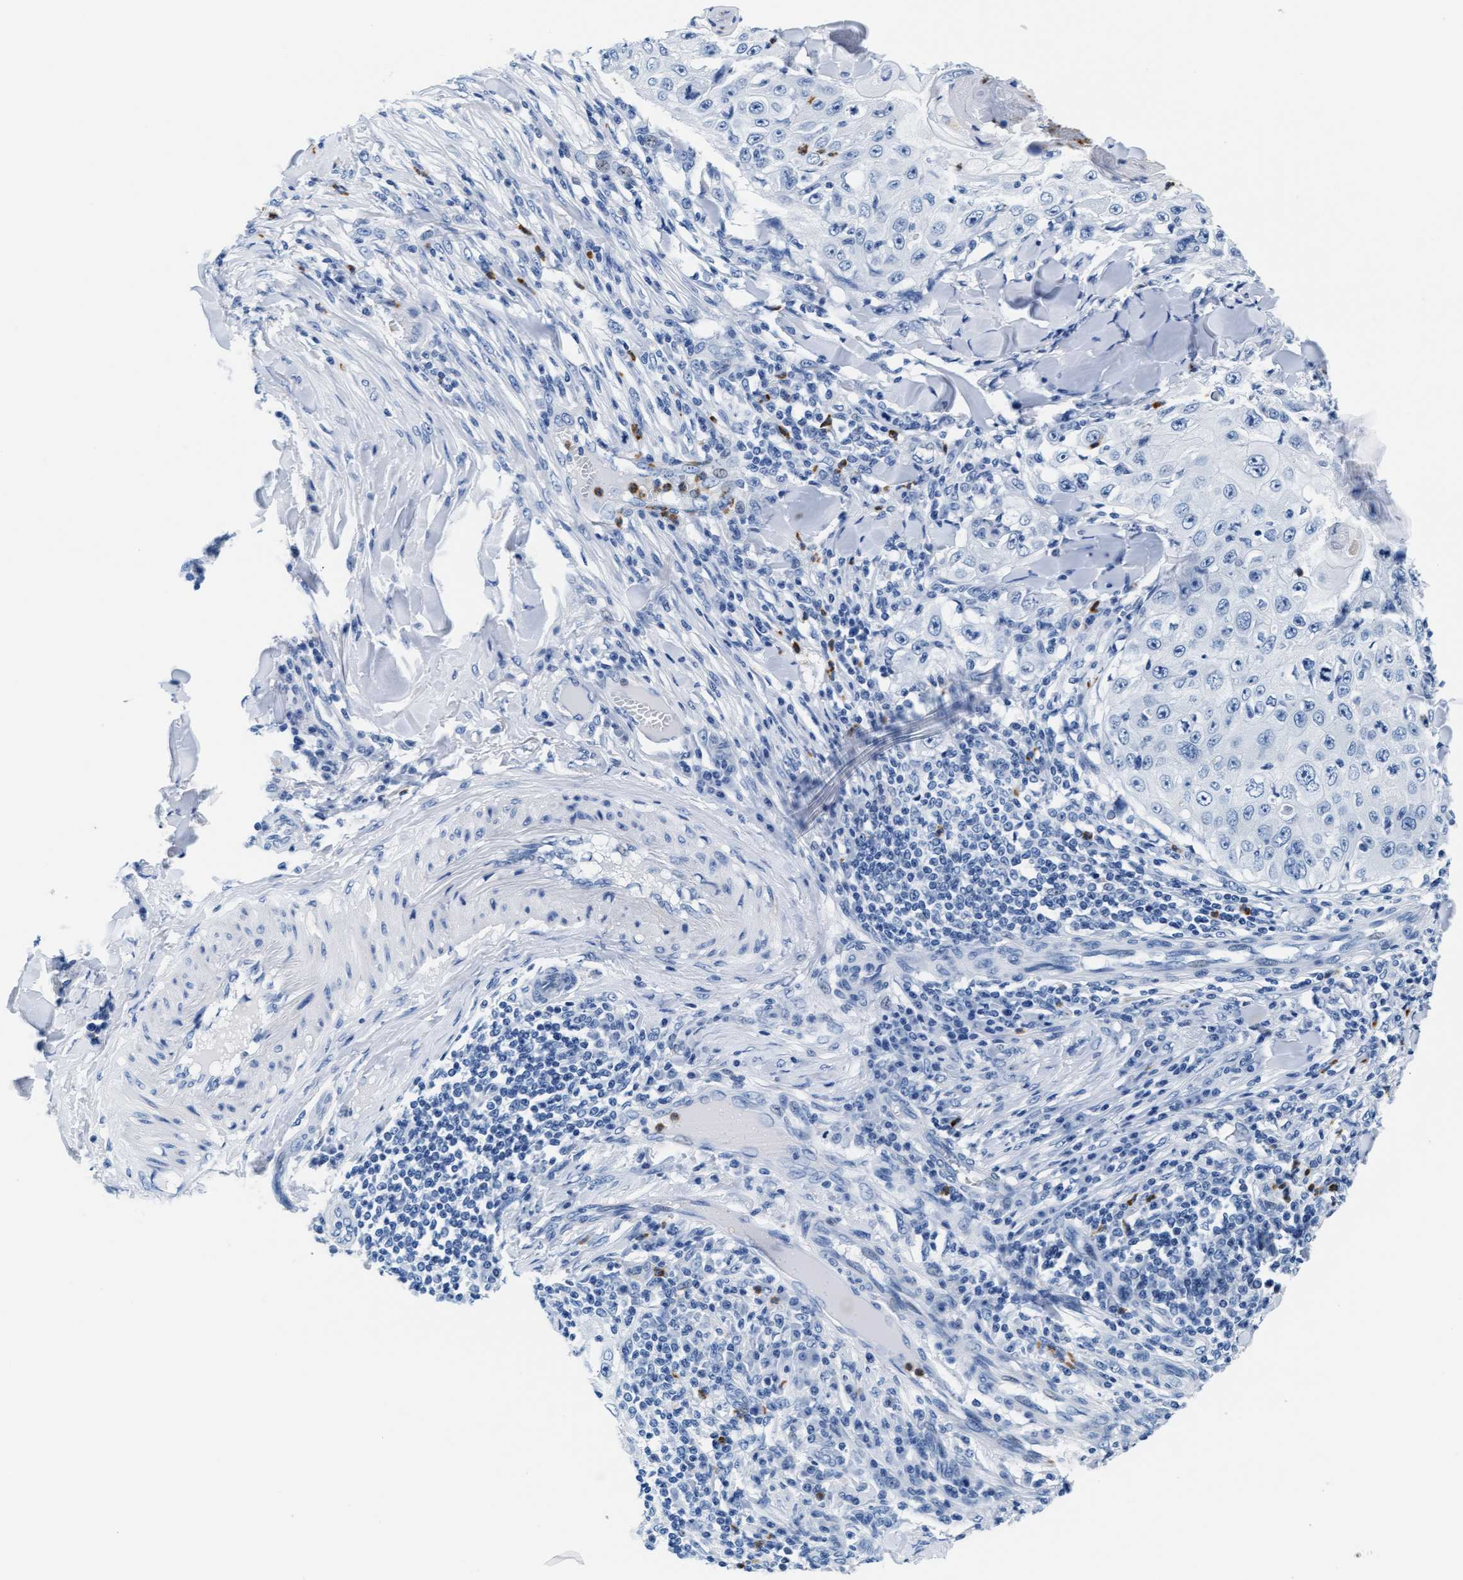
{"staining": {"intensity": "negative", "quantity": "none", "location": "none"}, "tissue": "skin cancer", "cell_type": "Tumor cells", "image_type": "cancer", "snomed": [{"axis": "morphology", "description": "Squamous cell carcinoma, NOS"}, {"axis": "topography", "description": "Skin"}], "caption": "Tumor cells are negative for protein expression in human skin cancer (squamous cell carcinoma). (DAB (3,3'-diaminobenzidine) immunohistochemistry with hematoxylin counter stain).", "gene": "MMP8", "patient": {"sex": "male", "age": 86}}